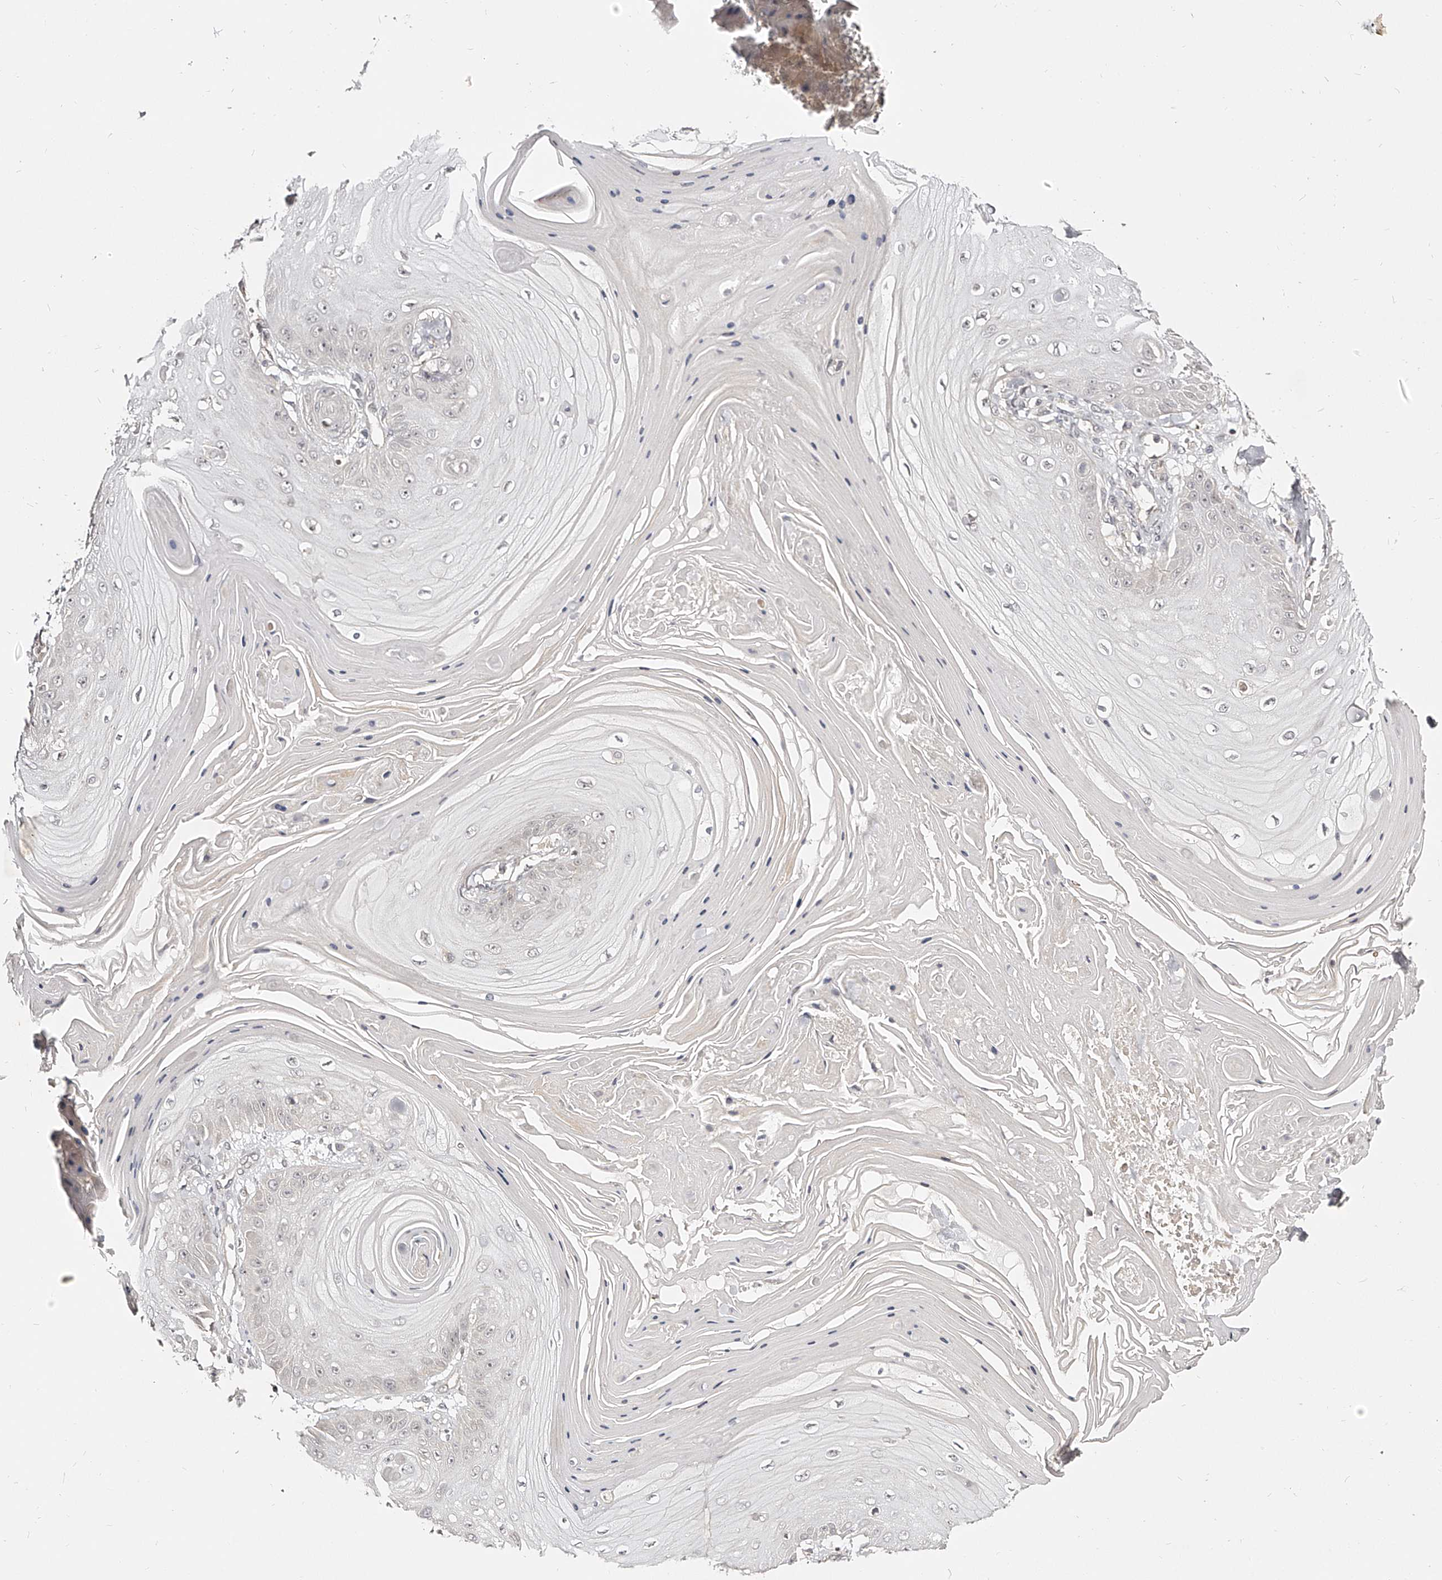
{"staining": {"intensity": "negative", "quantity": "none", "location": "none"}, "tissue": "skin cancer", "cell_type": "Tumor cells", "image_type": "cancer", "snomed": [{"axis": "morphology", "description": "Squamous cell carcinoma, NOS"}, {"axis": "topography", "description": "Skin"}], "caption": "The immunohistochemistry histopathology image has no significant expression in tumor cells of skin squamous cell carcinoma tissue.", "gene": "ZNF789", "patient": {"sex": "male", "age": 74}}